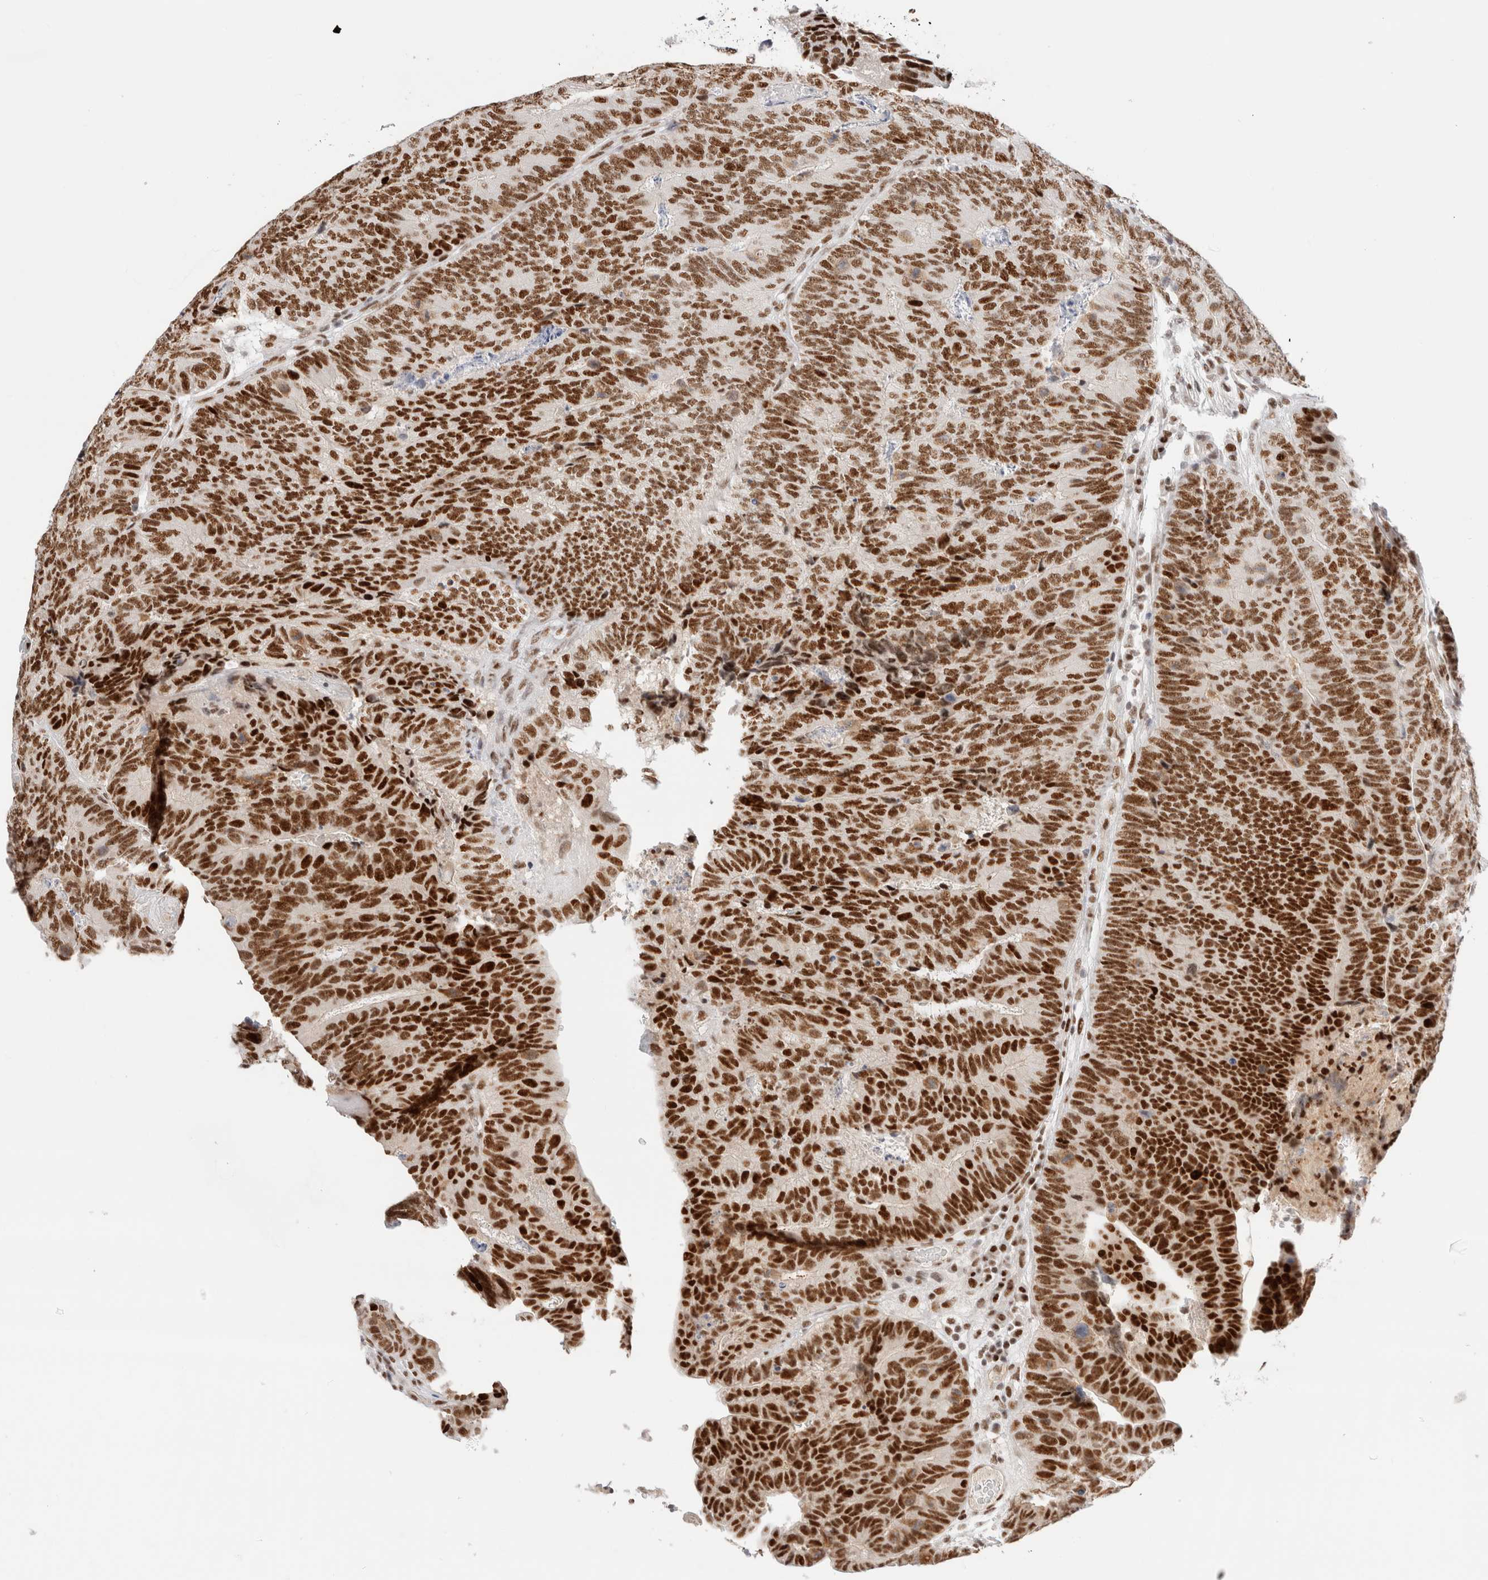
{"staining": {"intensity": "strong", "quantity": ">75%", "location": "nuclear"}, "tissue": "colorectal cancer", "cell_type": "Tumor cells", "image_type": "cancer", "snomed": [{"axis": "morphology", "description": "Adenocarcinoma, NOS"}, {"axis": "topography", "description": "Colon"}], "caption": "Immunohistochemical staining of human colorectal cancer (adenocarcinoma) reveals high levels of strong nuclear protein staining in about >75% of tumor cells.", "gene": "ZNF282", "patient": {"sex": "female", "age": 67}}